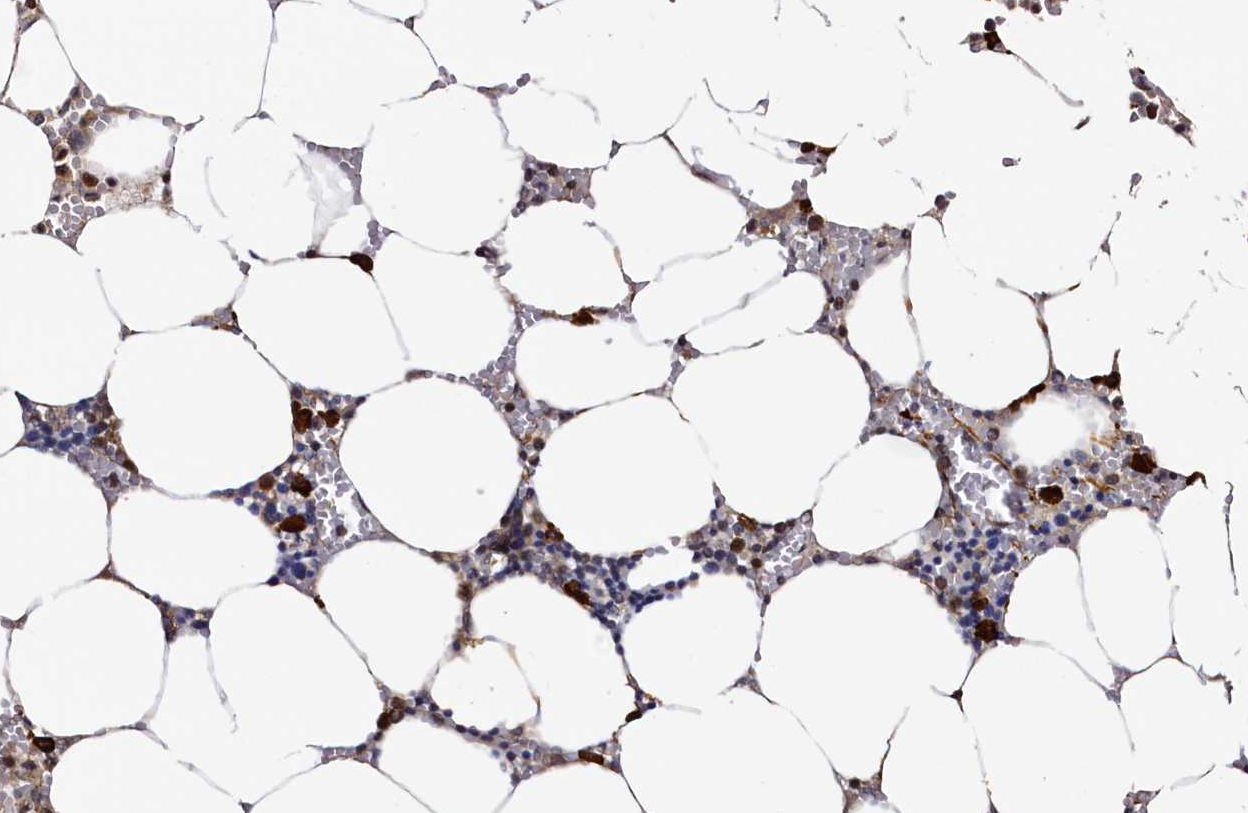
{"staining": {"intensity": "strong", "quantity": "<25%", "location": "cytoplasmic/membranous"}, "tissue": "bone marrow", "cell_type": "Hematopoietic cells", "image_type": "normal", "snomed": [{"axis": "morphology", "description": "Normal tissue, NOS"}, {"axis": "topography", "description": "Bone marrow"}], "caption": "This is a photomicrograph of immunohistochemistry (IHC) staining of benign bone marrow, which shows strong expression in the cytoplasmic/membranous of hematopoietic cells.", "gene": "RBFA", "patient": {"sex": "male", "age": 70}}